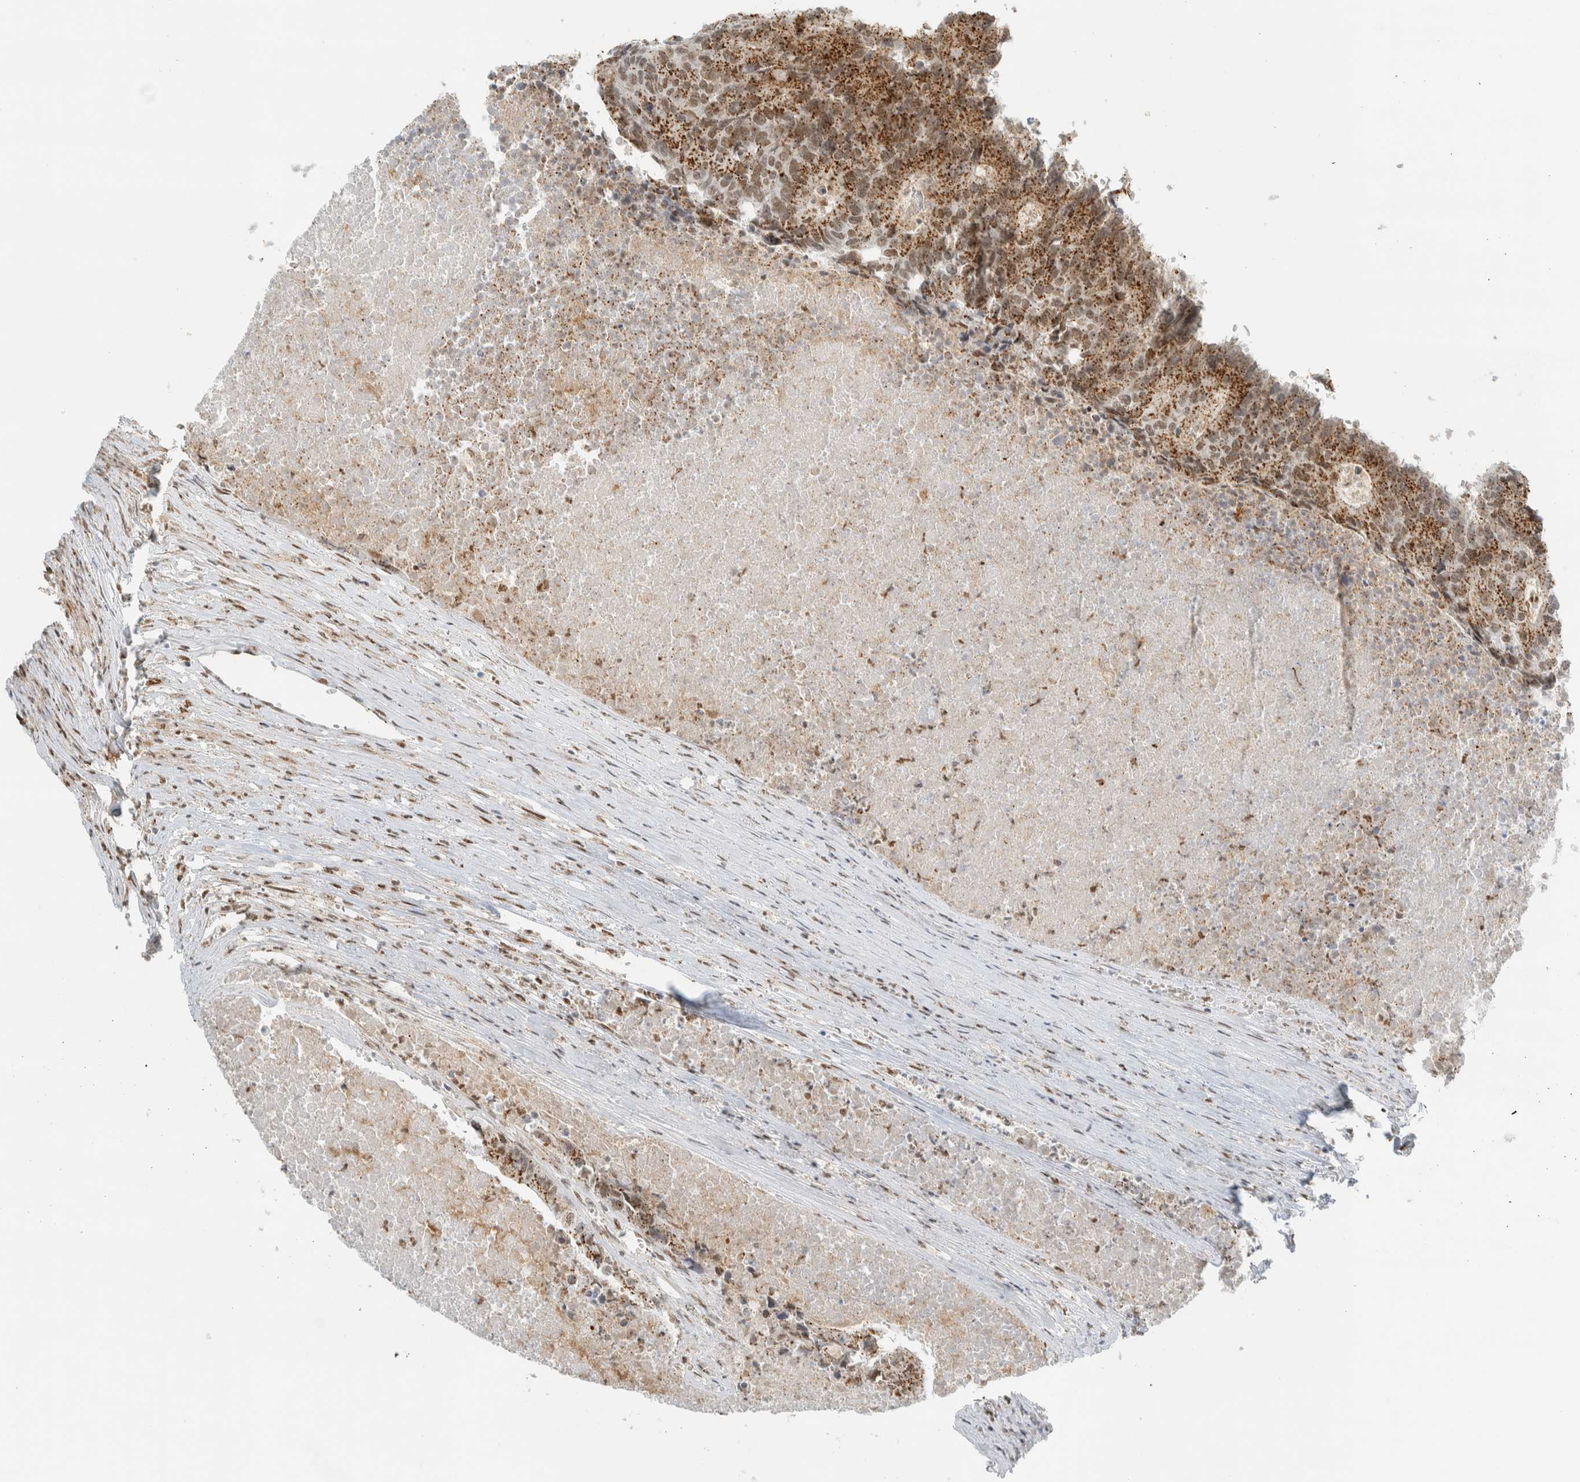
{"staining": {"intensity": "moderate", "quantity": ">75%", "location": "cytoplasmic/membranous,nuclear"}, "tissue": "colorectal cancer", "cell_type": "Tumor cells", "image_type": "cancer", "snomed": [{"axis": "morphology", "description": "Adenocarcinoma, NOS"}, {"axis": "topography", "description": "Colon"}], "caption": "About >75% of tumor cells in colorectal cancer show moderate cytoplasmic/membranous and nuclear protein staining as visualized by brown immunohistochemical staining.", "gene": "TFE3", "patient": {"sex": "male", "age": 87}}